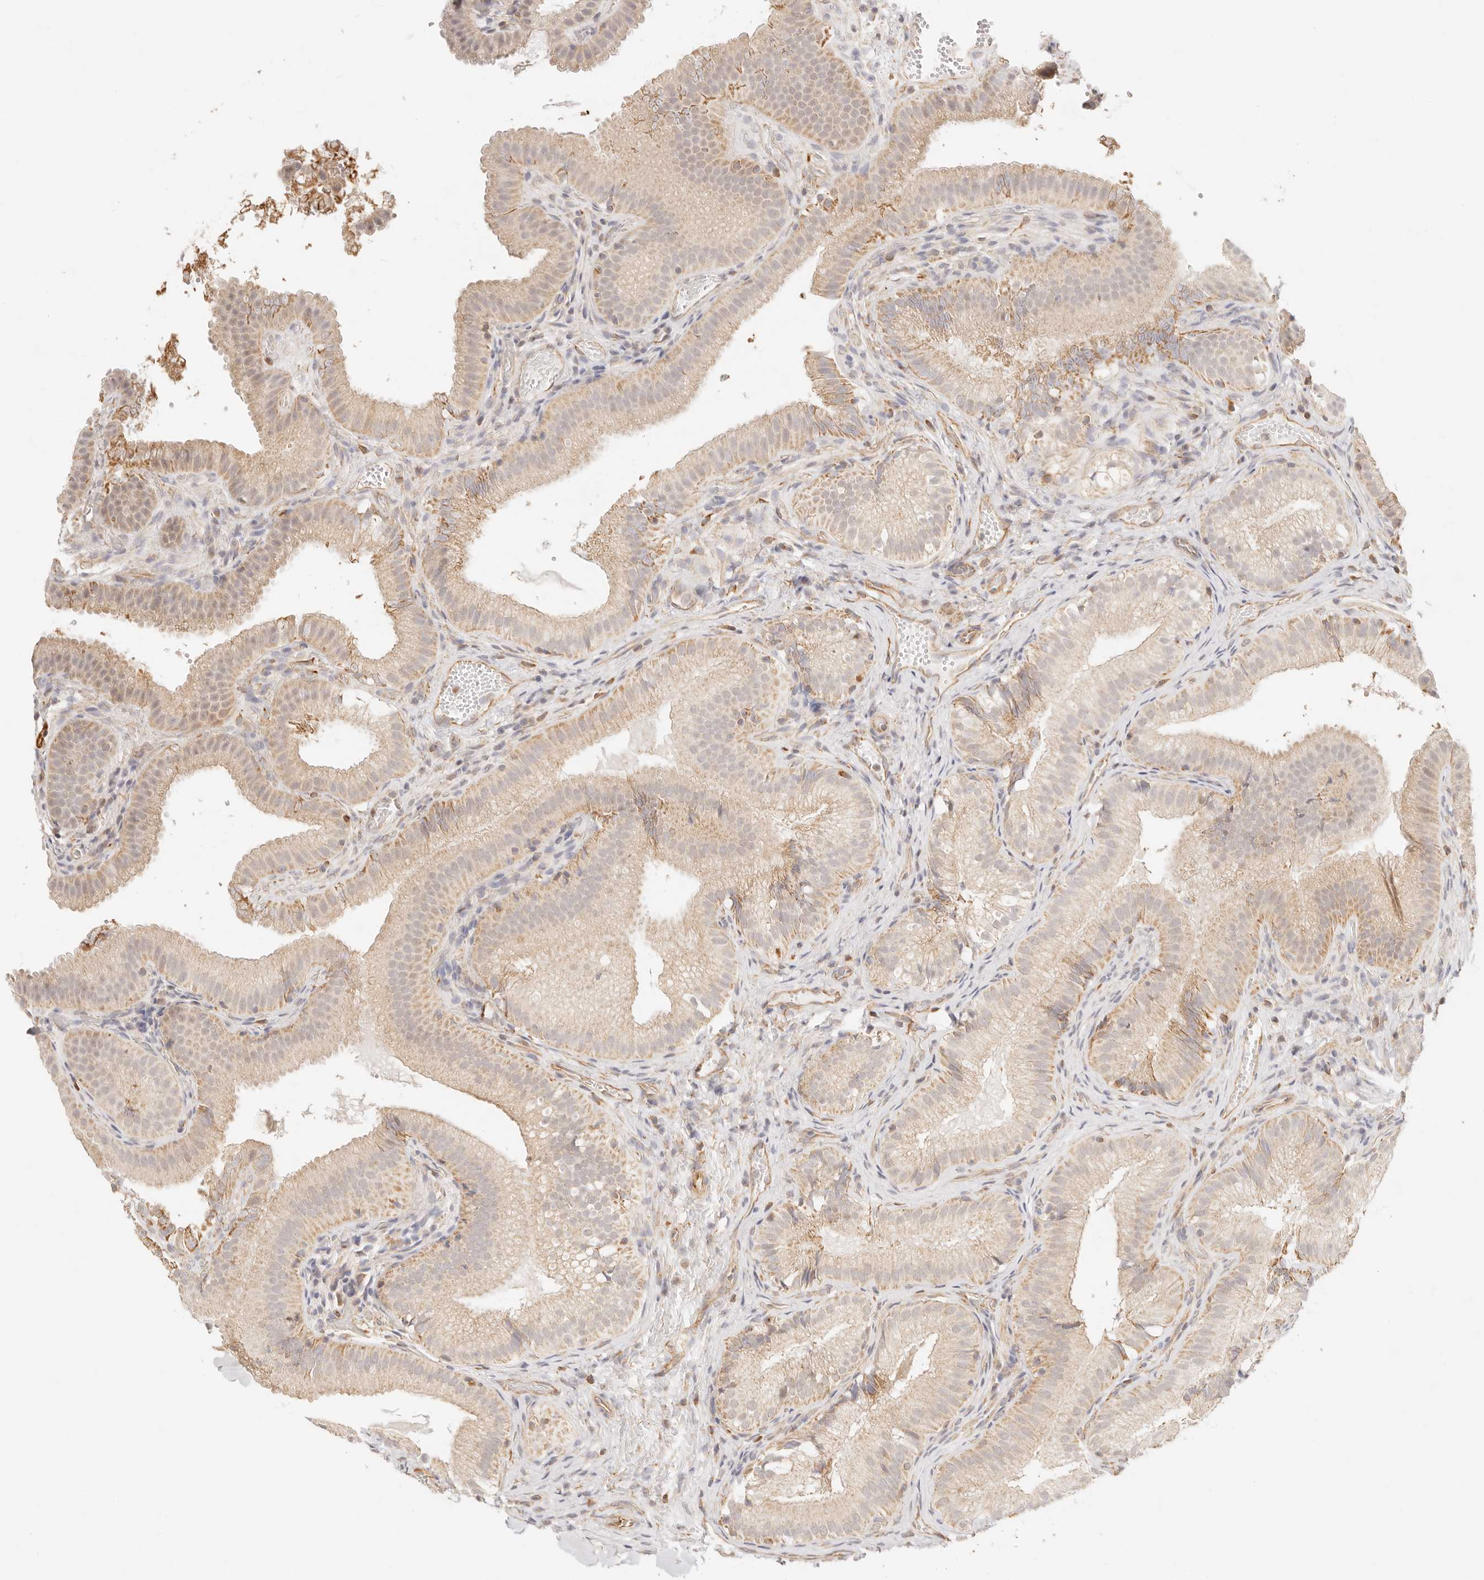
{"staining": {"intensity": "moderate", "quantity": "<25%", "location": "cytoplasmic/membranous"}, "tissue": "gallbladder", "cell_type": "Glandular cells", "image_type": "normal", "snomed": [{"axis": "morphology", "description": "Normal tissue, NOS"}, {"axis": "topography", "description": "Gallbladder"}], "caption": "An immunohistochemistry (IHC) micrograph of normal tissue is shown. Protein staining in brown highlights moderate cytoplasmic/membranous positivity in gallbladder within glandular cells. (DAB IHC, brown staining for protein, blue staining for nuclei).", "gene": "ZC3H11A", "patient": {"sex": "female", "age": 30}}